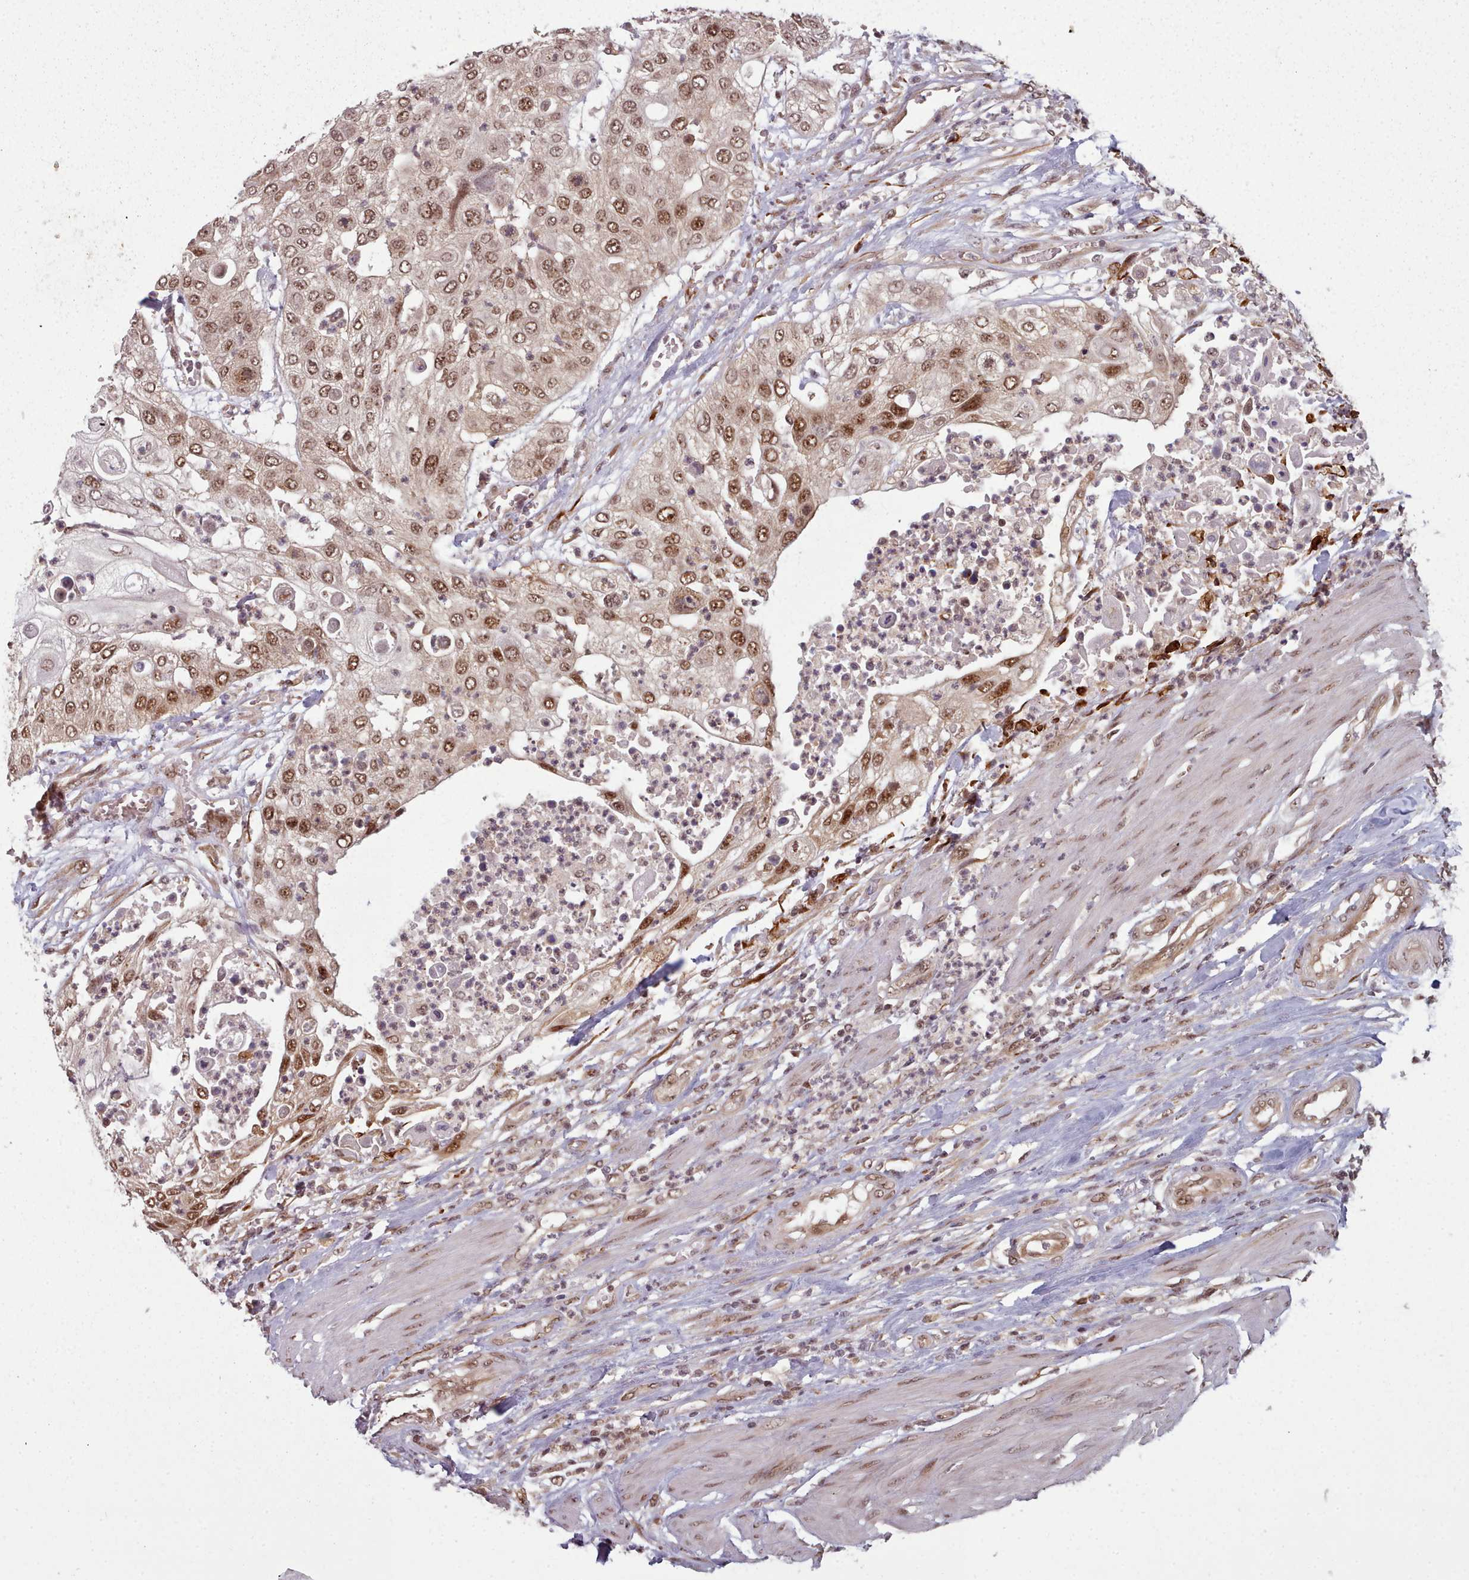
{"staining": {"intensity": "moderate", "quantity": ">75%", "location": "nuclear"}, "tissue": "urothelial cancer", "cell_type": "Tumor cells", "image_type": "cancer", "snomed": [{"axis": "morphology", "description": "Urothelial carcinoma, High grade"}, {"axis": "topography", "description": "Urinary bladder"}], "caption": "High-magnification brightfield microscopy of high-grade urothelial carcinoma stained with DAB (brown) and counterstained with hematoxylin (blue). tumor cells exhibit moderate nuclear staining is identified in approximately>75% of cells. Nuclei are stained in blue.", "gene": "DHX8", "patient": {"sex": "female", "age": 79}}